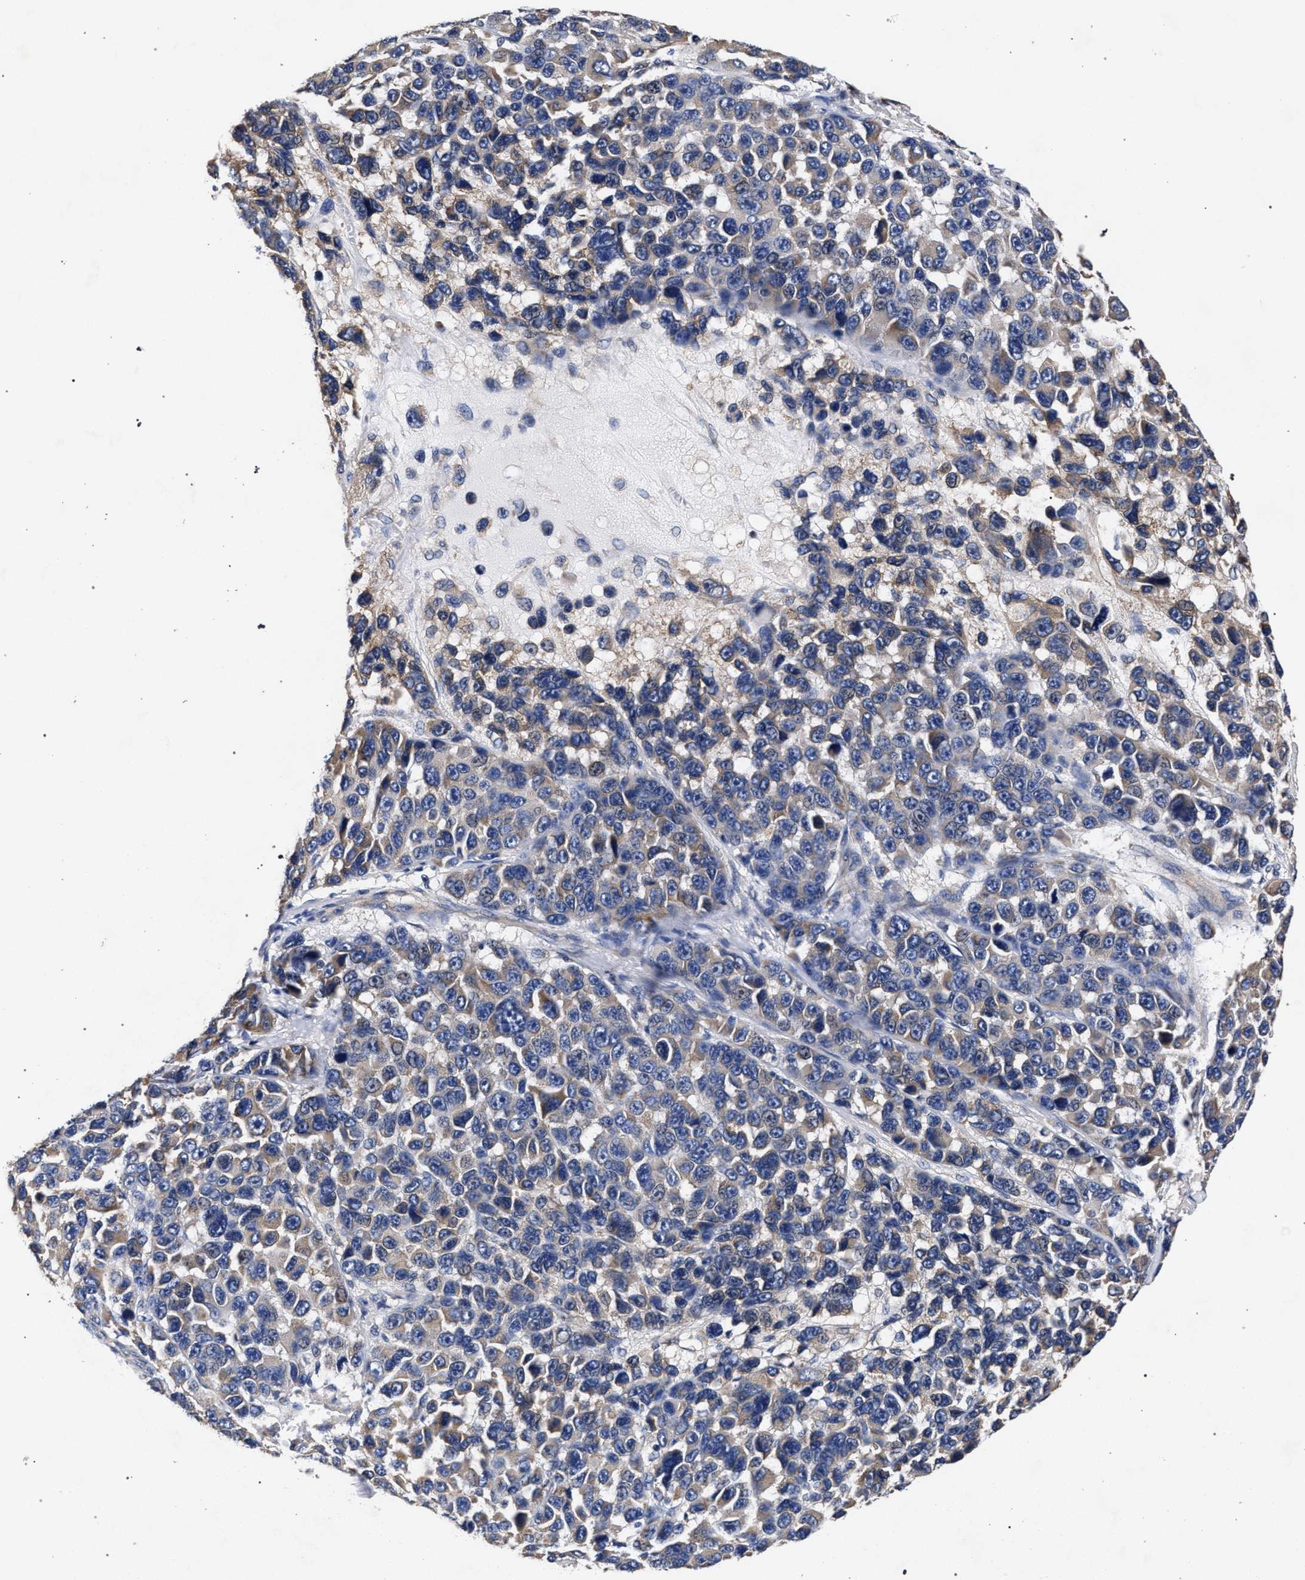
{"staining": {"intensity": "weak", "quantity": "25%-75%", "location": "cytoplasmic/membranous"}, "tissue": "melanoma", "cell_type": "Tumor cells", "image_type": "cancer", "snomed": [{"axis": "morphology", "description": "Malignant melanoma, NOS"}, {"axis": "topography", "description": "Skin"}], "caption": "Melanoma stained for a protein (brown) demonstrates weak cytoplasmic/membranous positive positivity in approximately 25%-75% of tumor cells.", "gene": "CFAP95", "patient": {"sex": "male", "age": 53}}